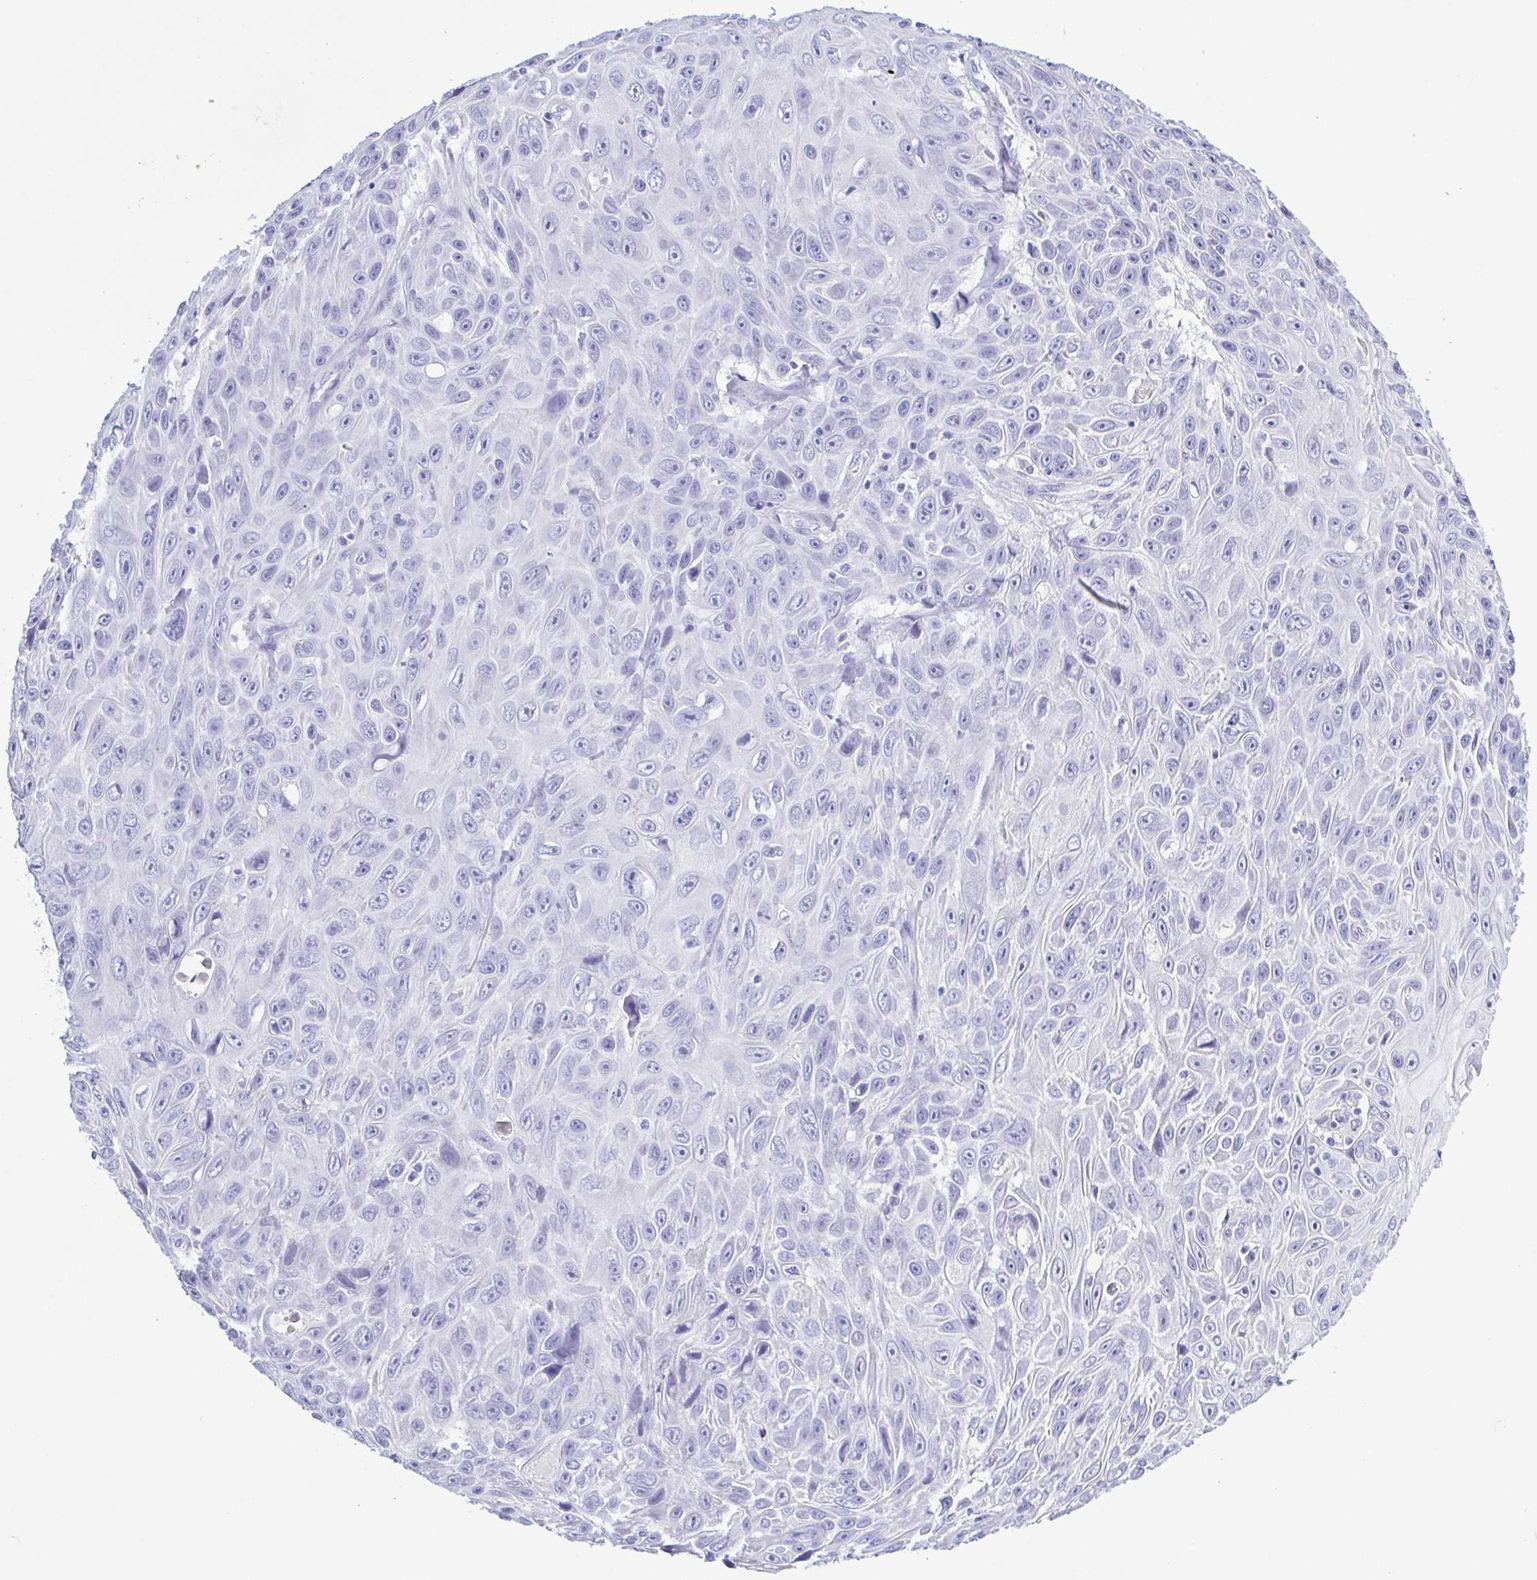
{"staining": {"intensity": "negative", "quantity": "none", "location": "none"}, "tissue": "skin cancer", "cell_type": "Tumor cells", "image_type": "cancer", "snomed": [{"axis": "morphology", "description": "Squamous cell carcinoma, NOS"}, {"axis": "topography", "description": "Skin"}], "caption": "DAB (3,3'-diaminobenzidine) immunohistochemical staining of human squamous cell carcinoma (skin) displays no significant expression in tumor cells.", "gene": "LTF", "patient": {"sex": "male", "age": 82}}